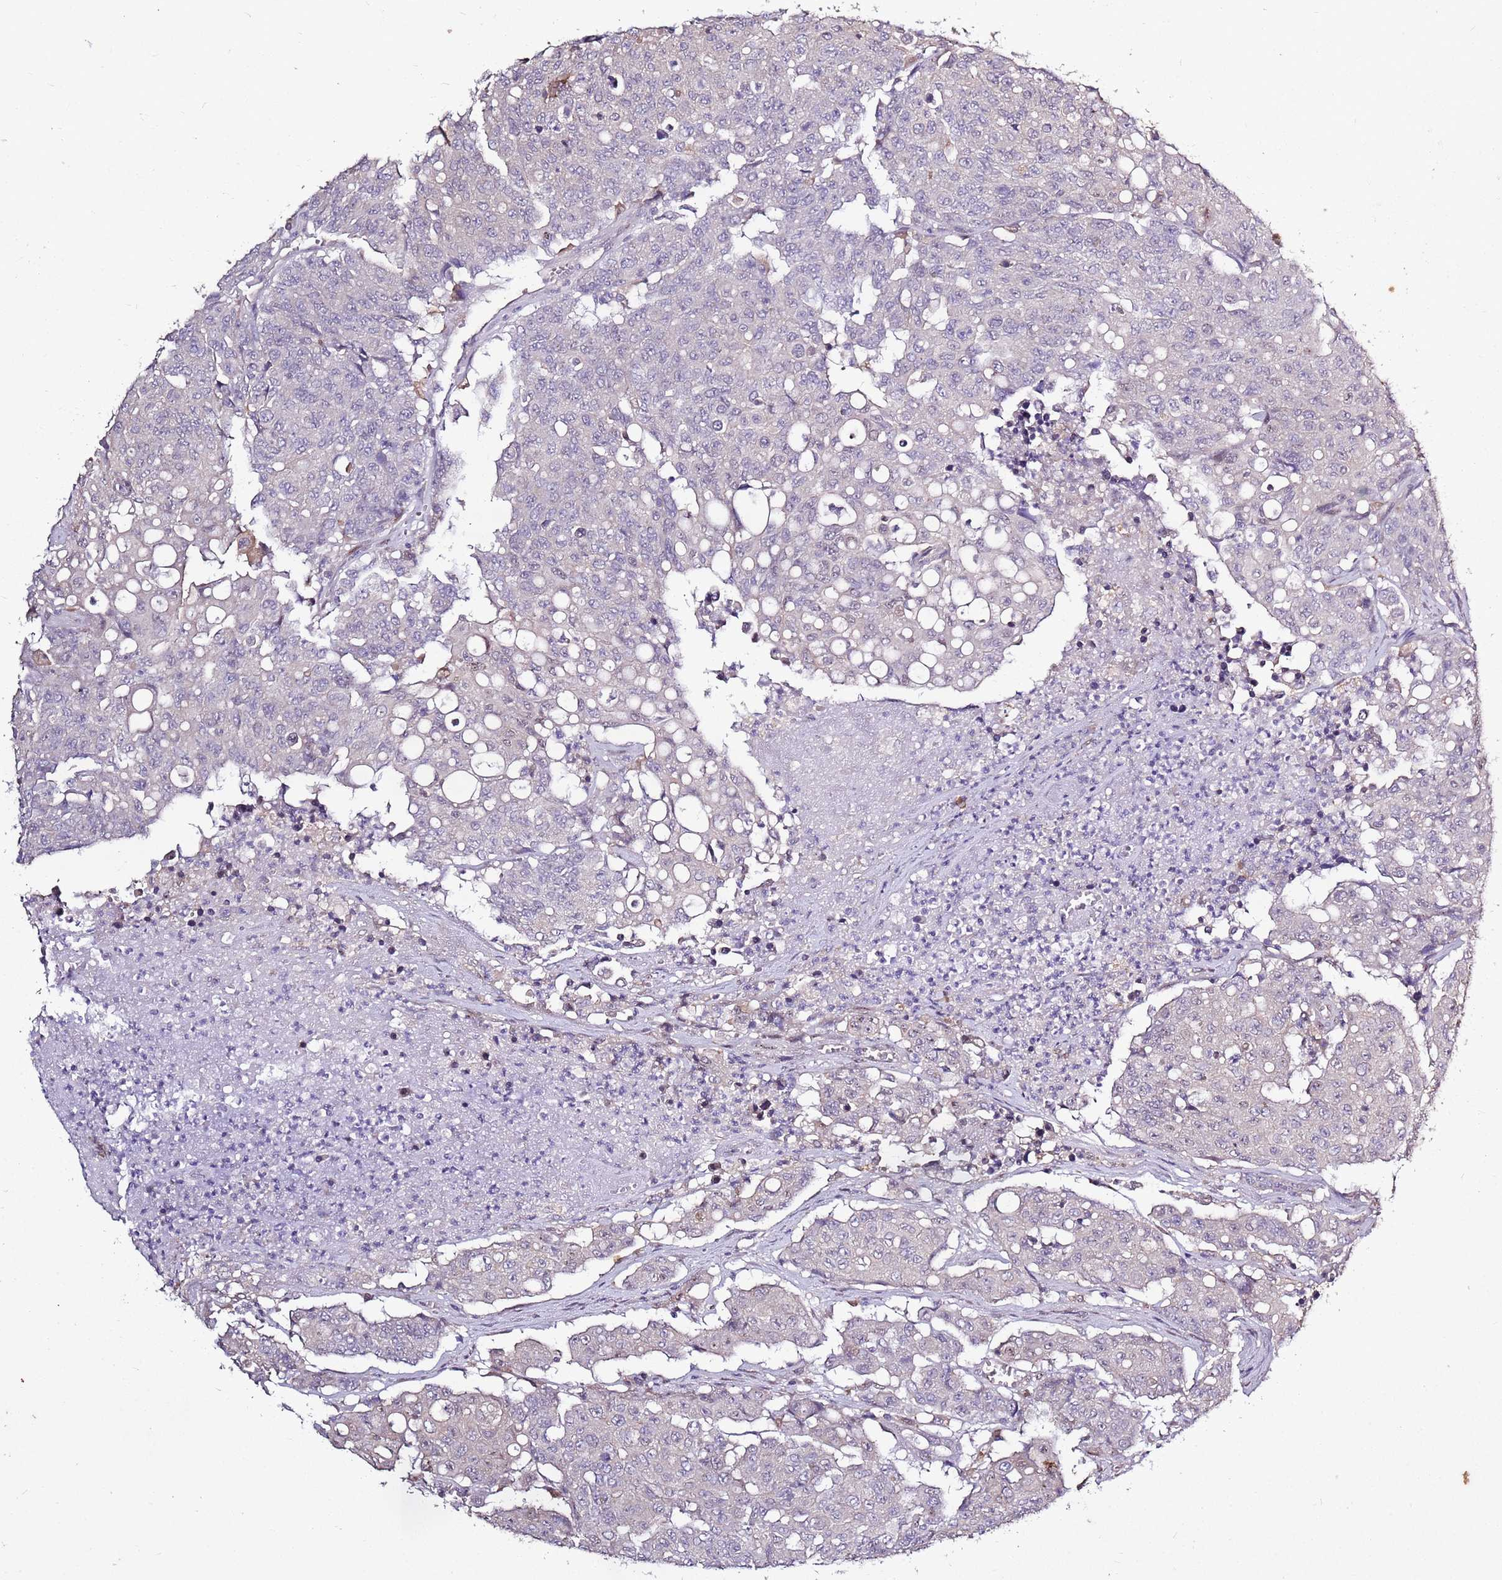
{"staining": {"intensity": "negative", "quantity": "none", "location": "none"}, "tissue": "colorectal cancer", "cell_type": "Tumor cells", "image_type": "cancer", "snomed": [{"axis": "morphology", "description": "Adenocarcinoma, NOS"}, {"axis": "topography", "description": "Colon"}], "caption": "This is an immunohistochemistry (IHC) histopathology image of human colorectal cancer (adenocarcinoma). There is no expression in tumor cells.", "gene": "CAPN9", "patient": {"sex": "male", "age": 51}}